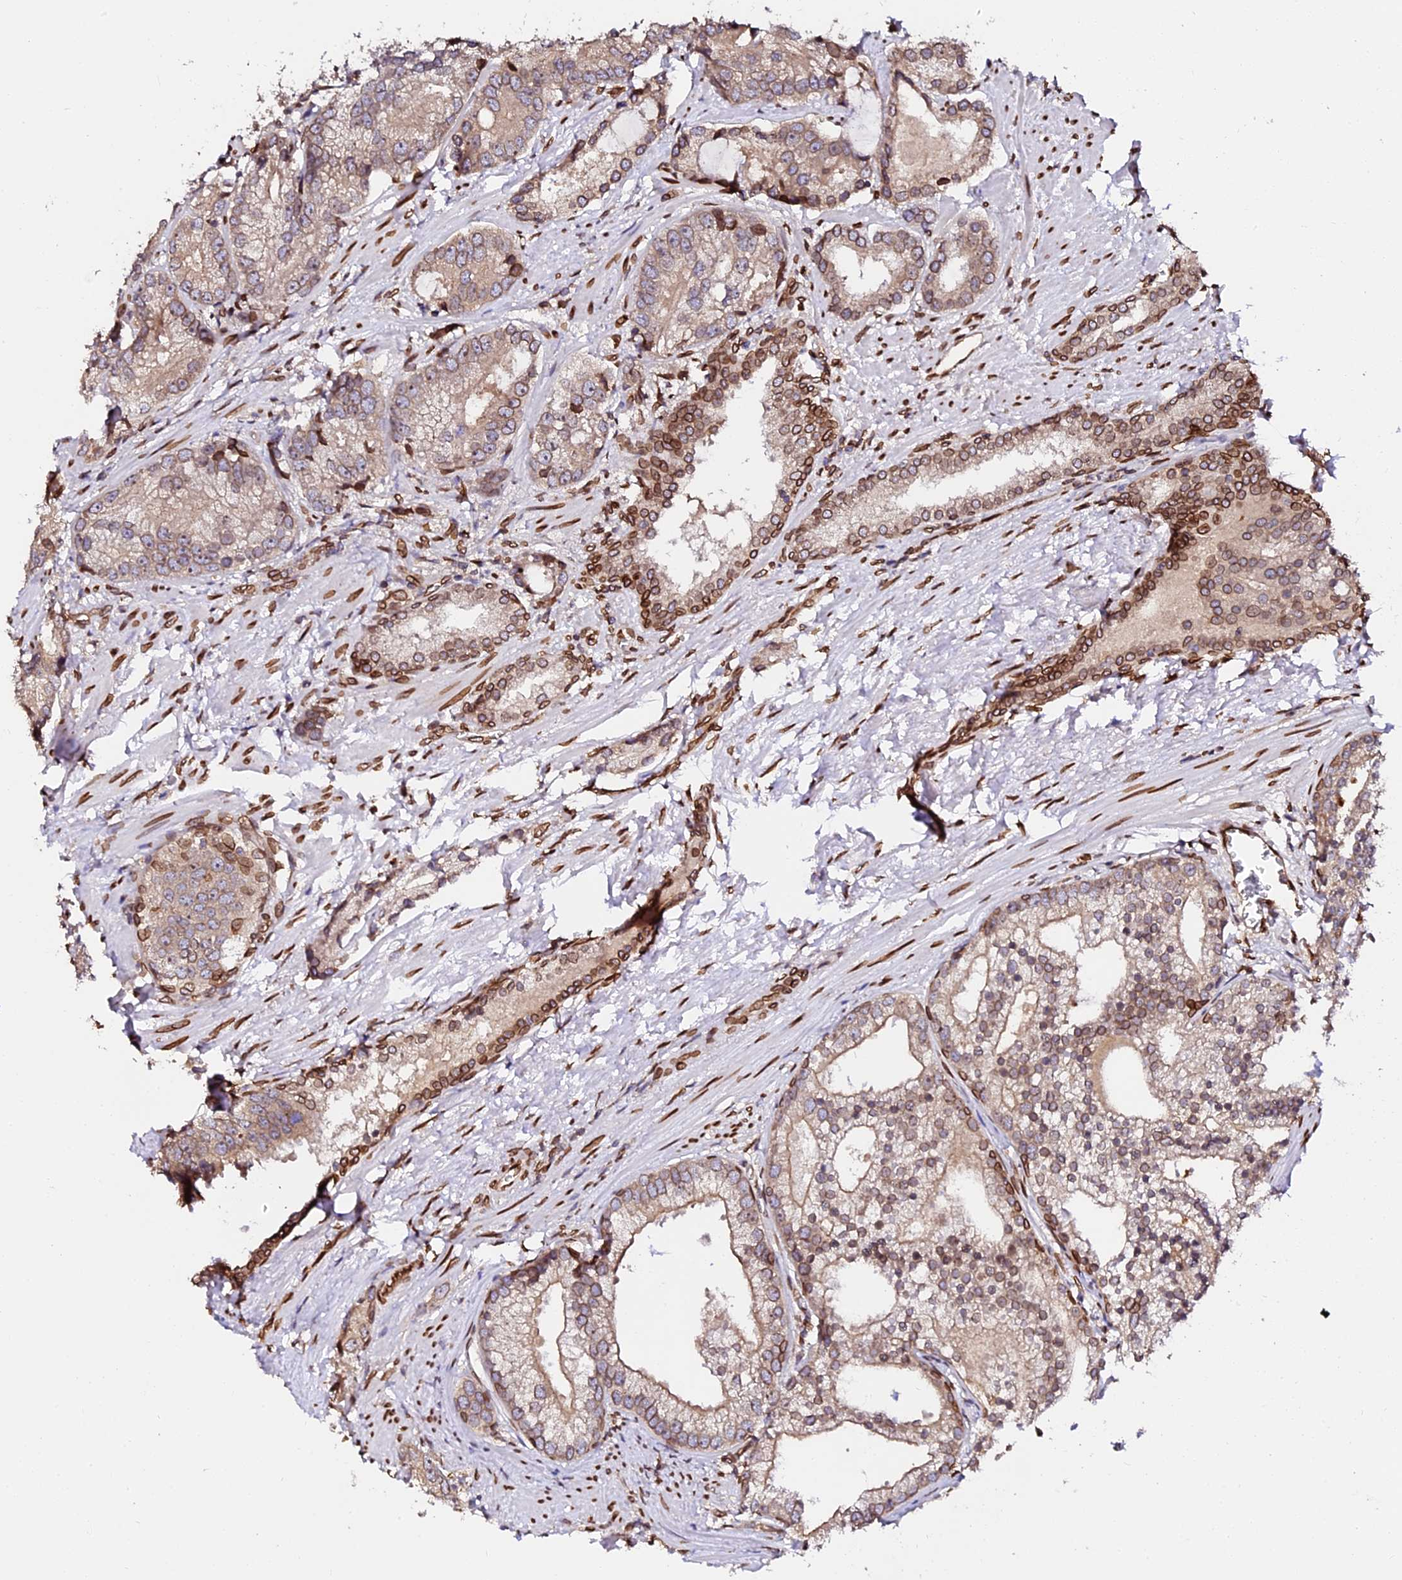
{"staining": {"intensity": "moderate", "quantity": "25%-75%", "location": "cytoplasmic/membranous,nuclear"}, "tissue": "prostate cancer", "cell_type": "Tumor cells", "image_type": "cancer", "snomed": [{"axis": "morphology", "description": "Adenocarcinoma, High grade"}, {"axis": "topography", "description": "Prostate"}], "caption": "Moderate cytoplasmic/membranous and nuclear staining for a protein is seen in about 25%-75% of tumor cells of prostate cancer (high-grade adenocarcinoma) using immunohistochemistry (IHC).", "gene": "ANAPC5", "patient": {"sex": "male", "age": 75}}